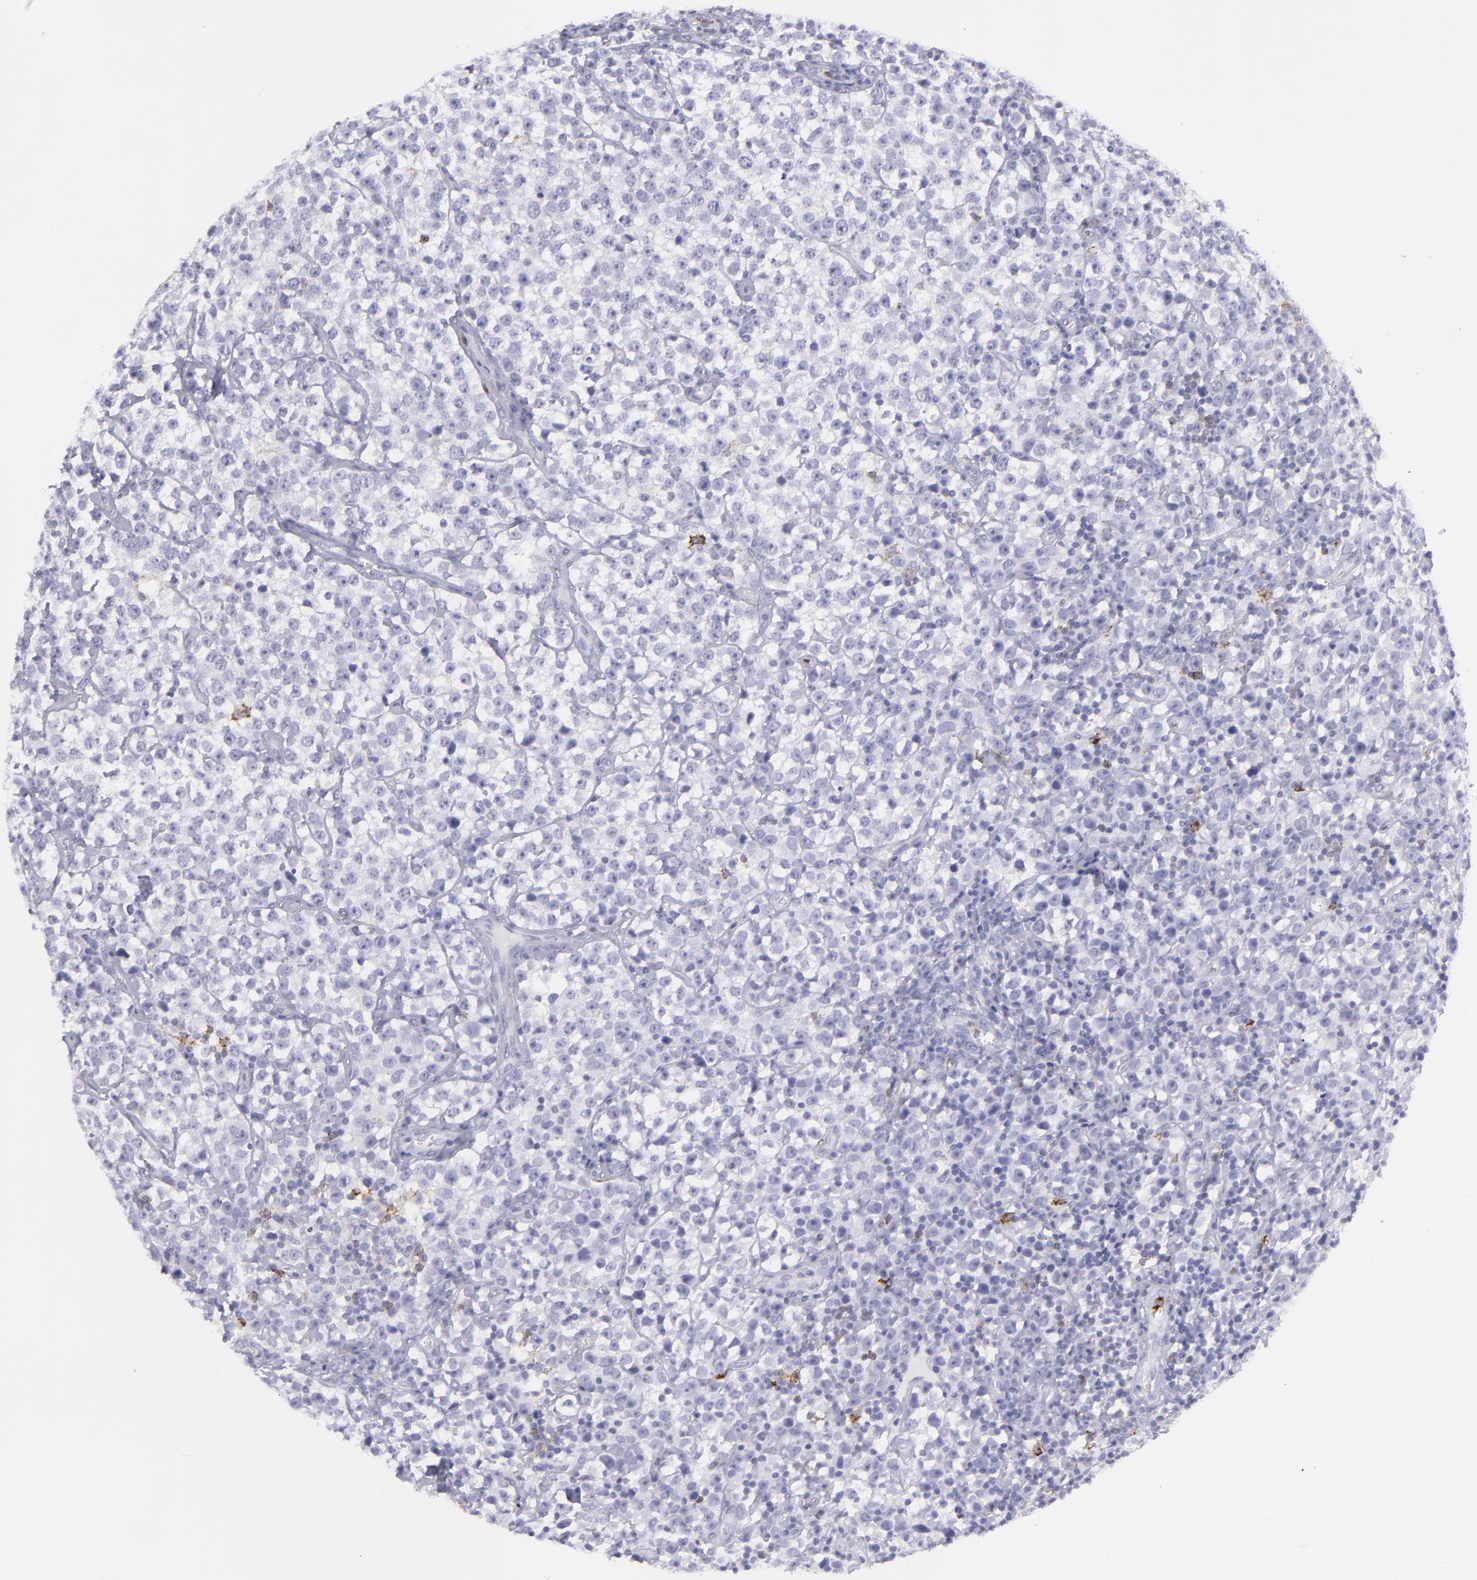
{"staining": {"intensity": "negative", "quantity": "none", "location": "none"}, "tissue": "testis cancer", "cell_type": "Tumor cells", "image_type": "cancer", "snomed": [{"axis": "morphology", "description": "Seminoma, NOS"}, {"axis": "topography", "description": "Testis"}], "caption": "This is an immunohistochemistry histopathology image of human seminoma (testis). There is no expression in tumor cells.", "gene": "SELPLG", "patient": {"sex": "male", "age": 25}}